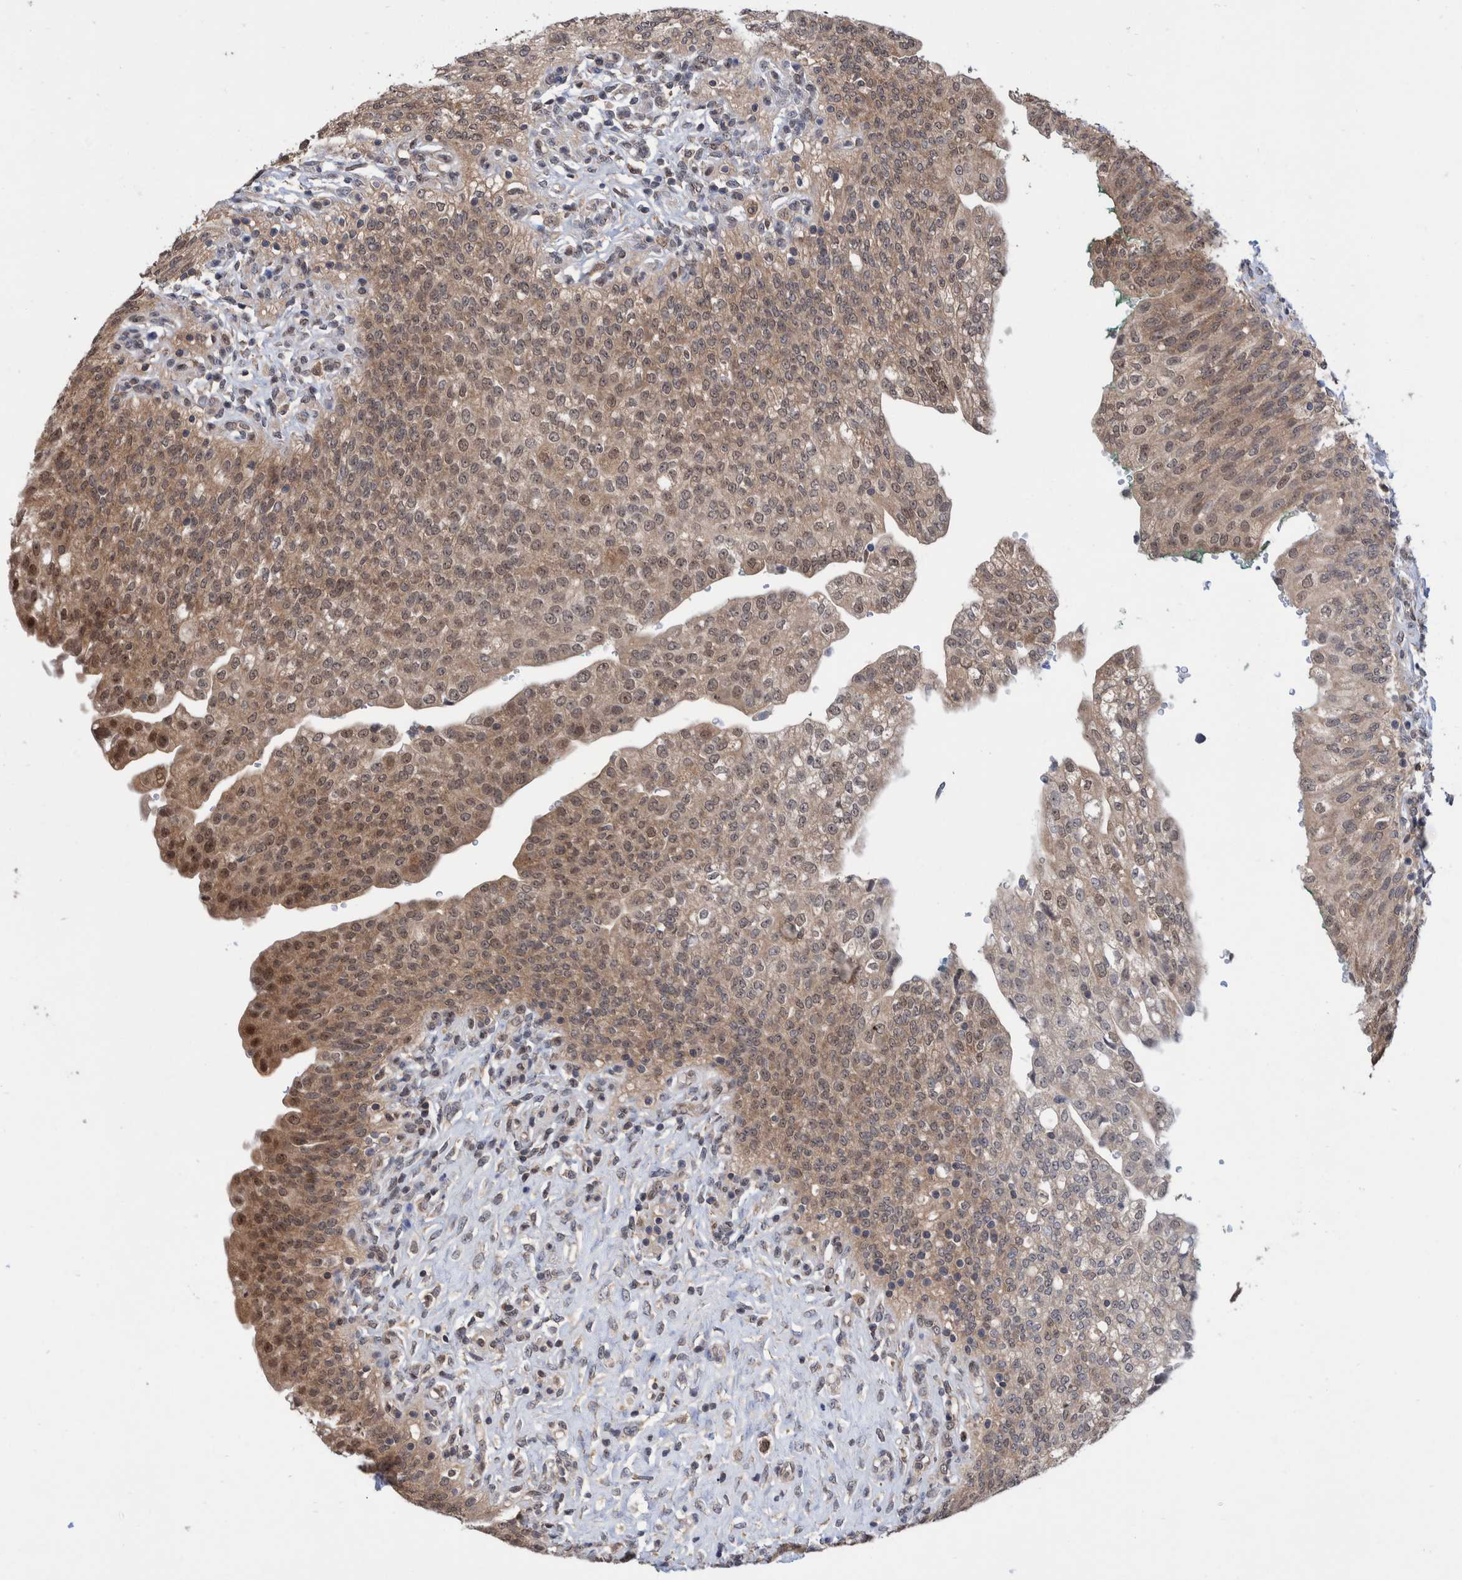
{"staining": {"intensity": "moderate", "quantity": ">75%", "location": "cytoplasmic/membranous,nuclear"}, "tissue": "urinary bladder", "cell_type": "Urothelial cells", "image_type": "normal", "snomed": [{"axis": "morphology", "description": "Urothelial carcinoma, High grade"}, {"axis": "topography", "description": "Urinary bladder"}], "caption": "Urinary bladder stained with IHC shows moderate cytoplasmic/membranous,nuclear expression in approximately >75% of urothelial cells. (DAB = brown stain, brightfield microscopy at high magnification).", "gene": "PLPBP", "patient": {"sex": "male", "age": 46}}